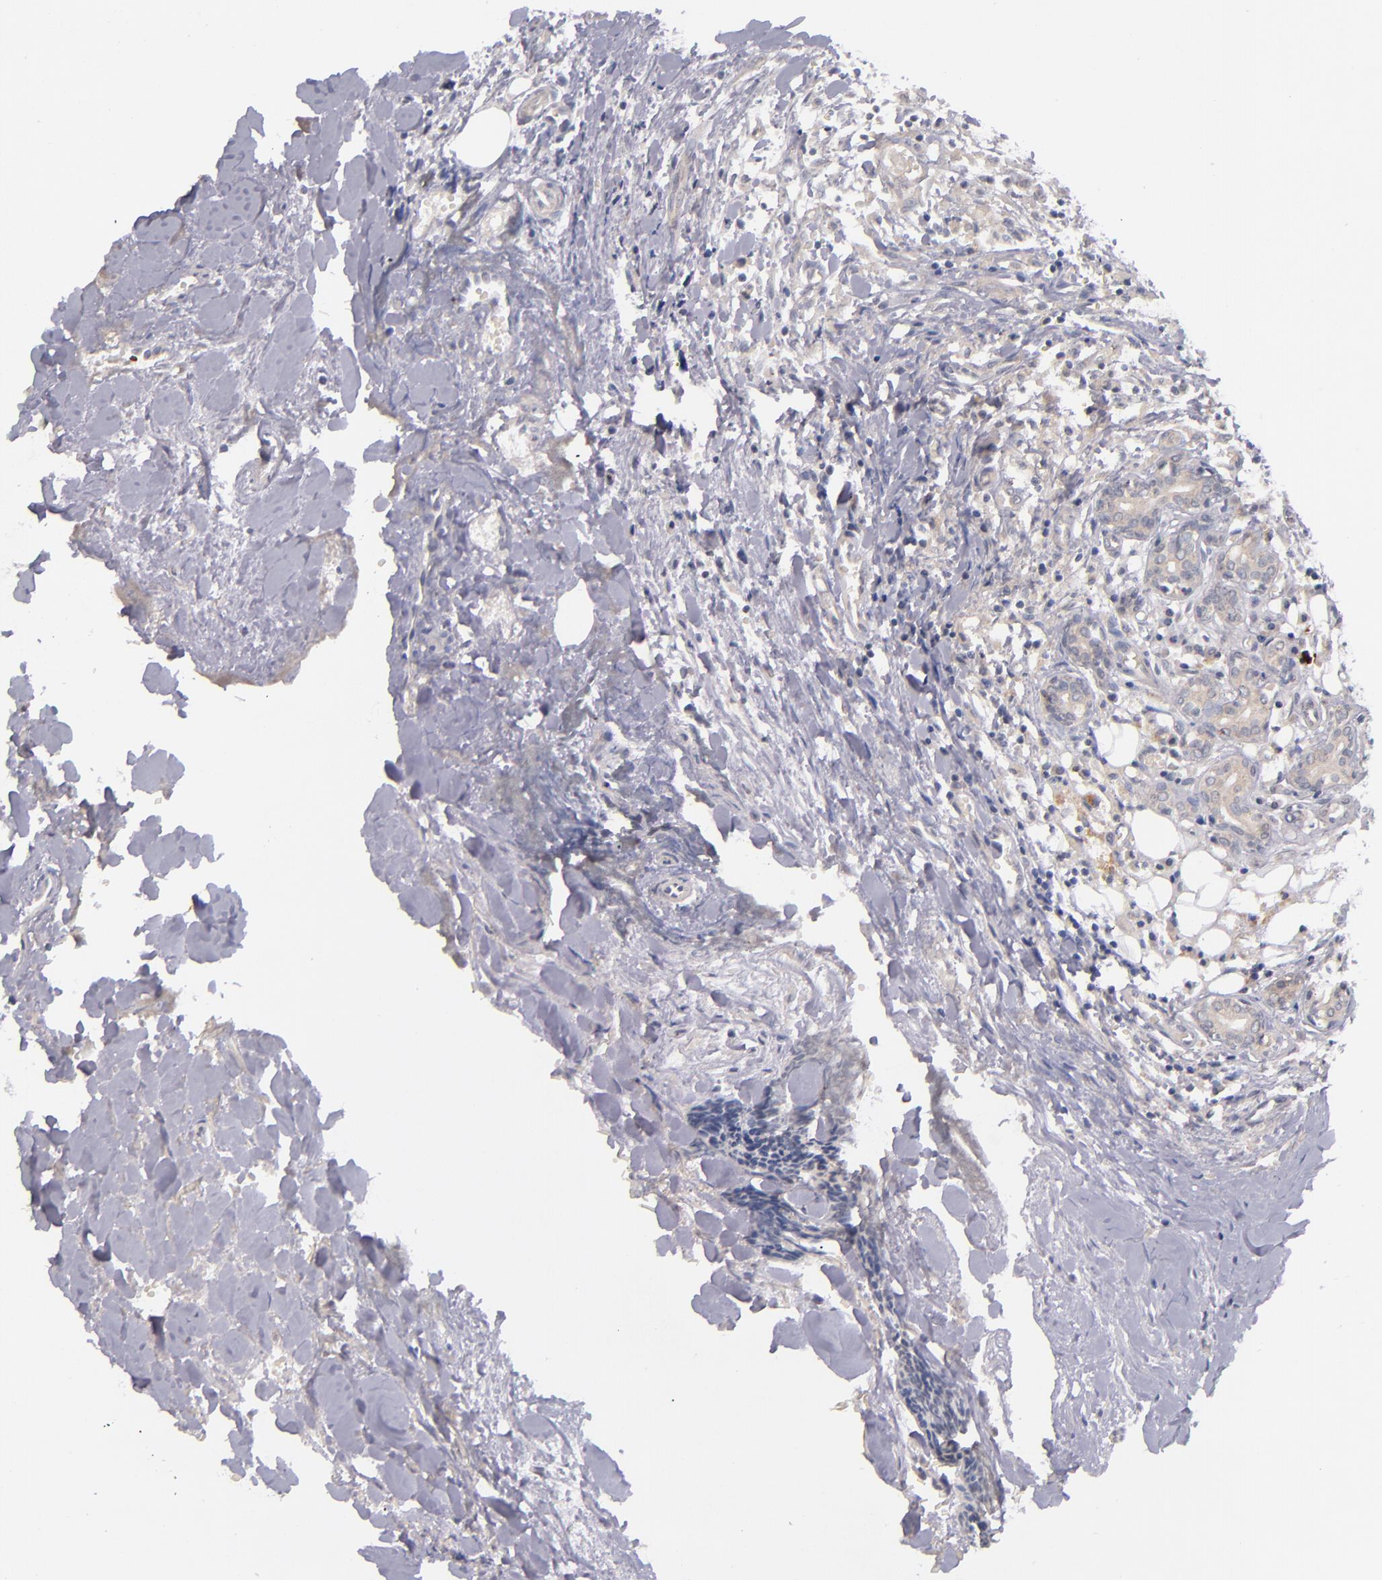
{"staining": {"intensity": "negative", "quantity": "none", "location": "none"}, "tissue": "head and neck cancer", "cell_type": "Tumor cells", "image_type": "cancer", "snomed": [{"axis": "morphology", "description": "Squamous cell carcinoma, NOS"}, {"axis": "topography", "description": "Salivary gland"}, {"axis": "topography", "description": "Head-Neck"}], "caption": "DAB immunohistochemical staining of human head and neck squamous cell carcinoma displays no significant staining in tumor cells.", "gene": "TSC2", "patient": {"sex": "male", "age": 70}}